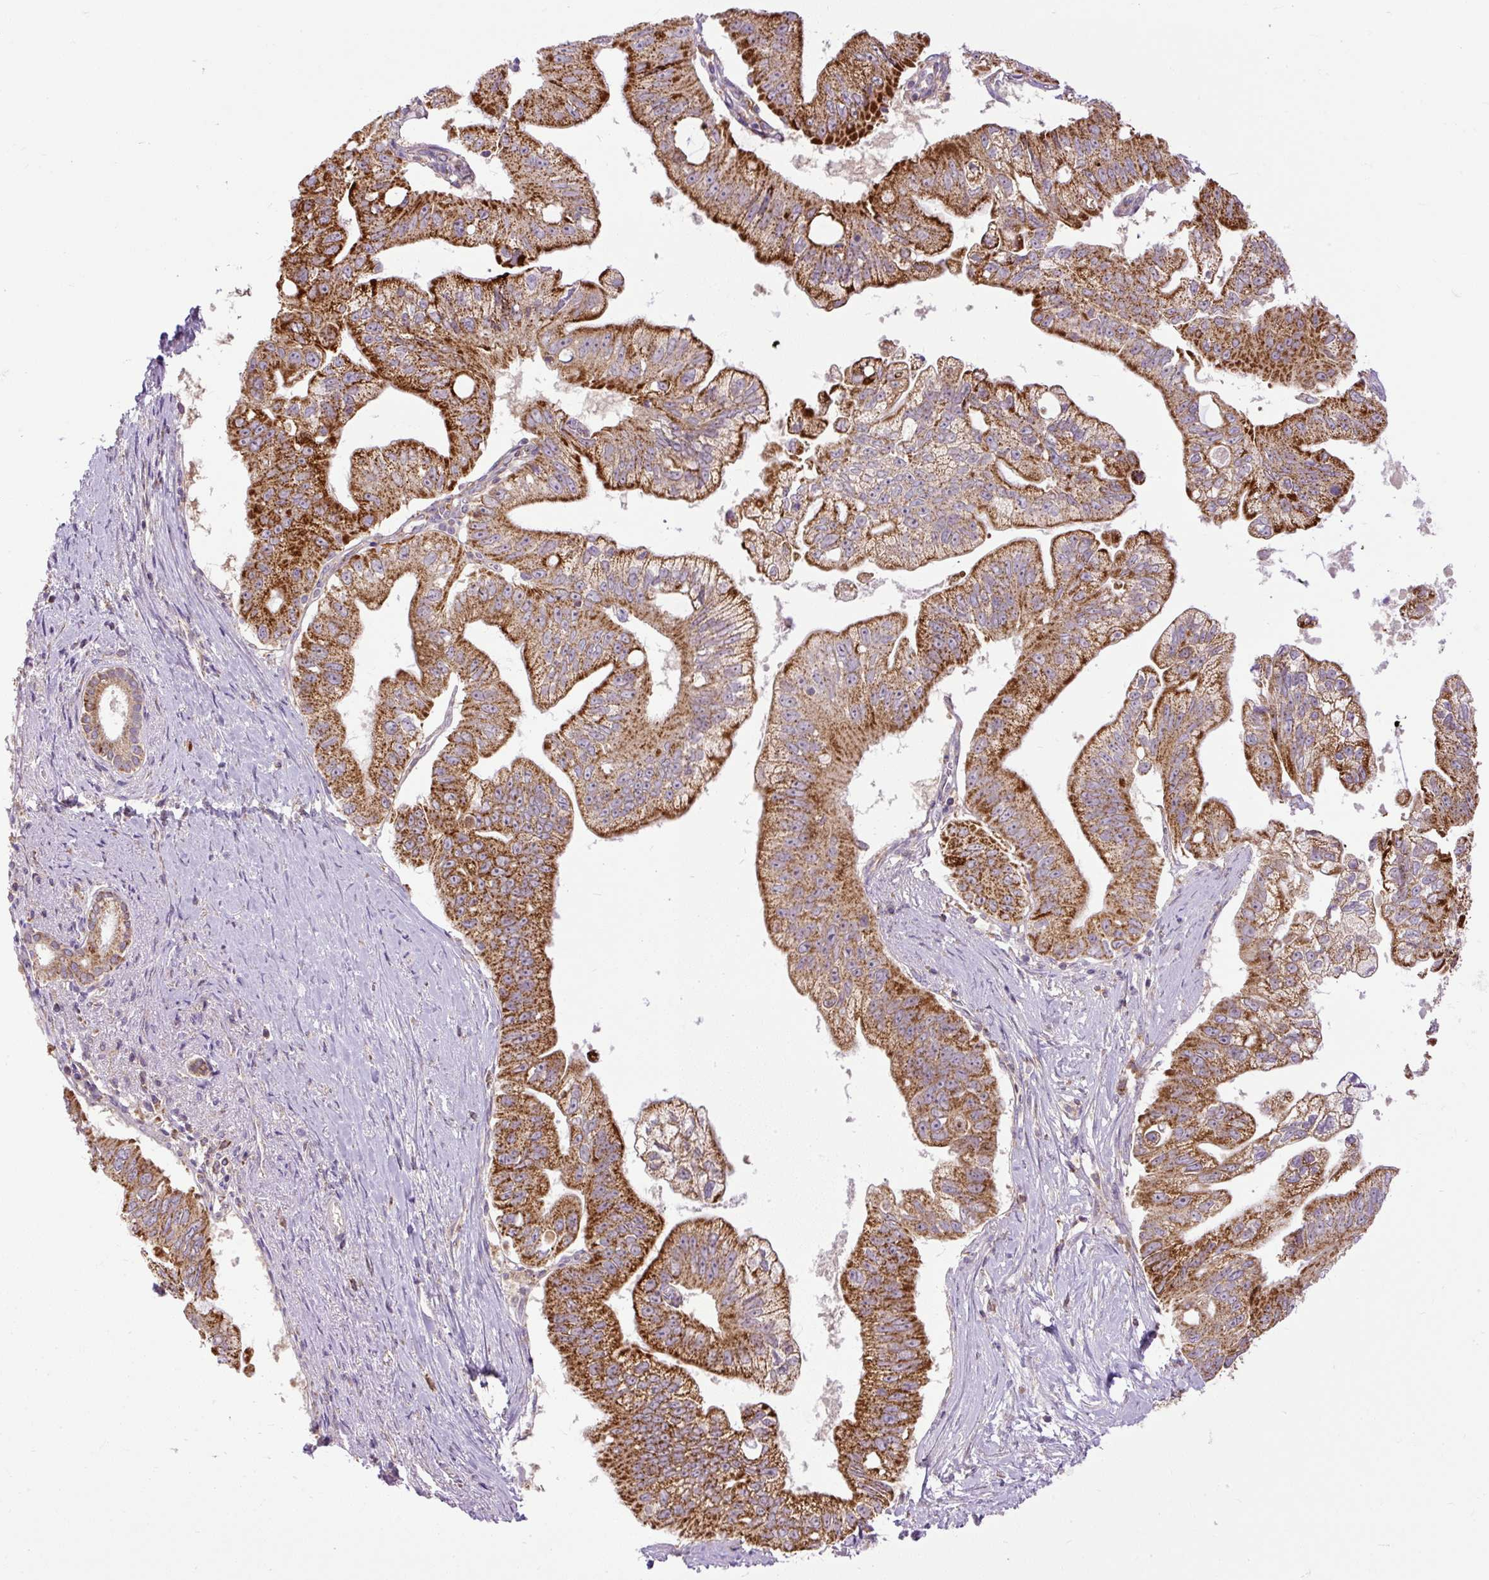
{"staining": {"intensity": "strong", "quantity": ">75%", "location": "cytoplasmic/membranous"}, "tissue": "pancreatic cancer", "cell_type": "Tumor cells", "image_type": "cancer", "snomed": [{"axis": "morphology", "description": "Adenocarcinoma, NOS"}, {"axis": "topography", "description": "Pancreas"}], "caption": "Strong cytoplasmic/membranous protein positivity is identified in about >75% of tumor cells in pancreatic cancer. The protein of interest is shown in brown color, while the nuclei are stained blue.", "gene": "TM2D3", "patient": {"sex": "male", "age": 70}}